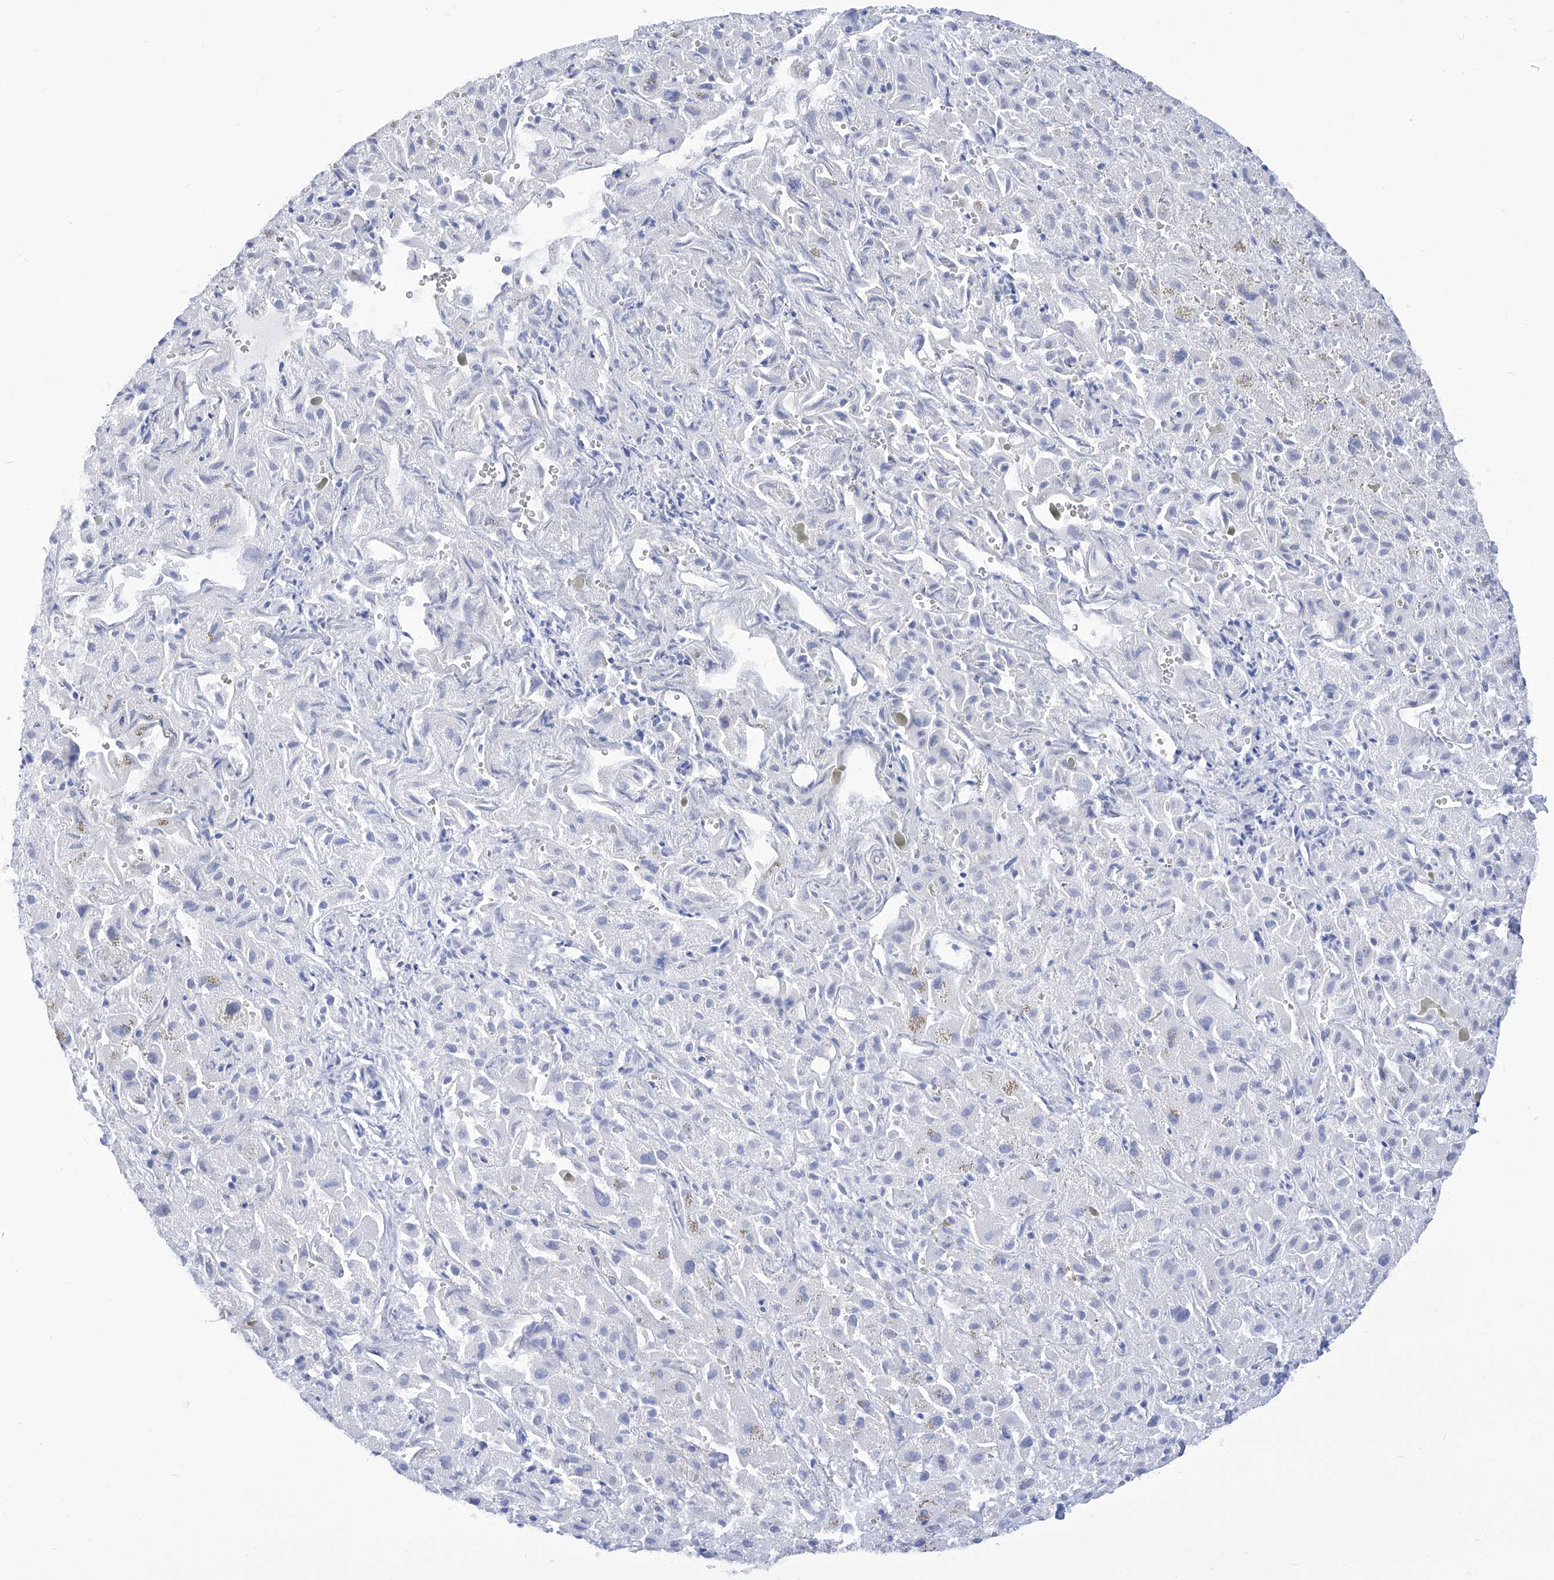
{"staining": {"intensity": "negative", "quantity": "none", "location": "none"}, "tissue": "liver cancer", "cell_type": "Tumor cells", "image_type": "cancer", "snomed": [{"axis": "morphology", "description": "Cholangiocarcinoma"}, {"axis": "topography", "description": "Liver"}], "caption": "Human liver cancer (cholangiocarcinoma) stained for a protein using IHC shows no expression in tumor cells.", "gene": "SART1", "patient": {"sex": "female", "age": 52}}